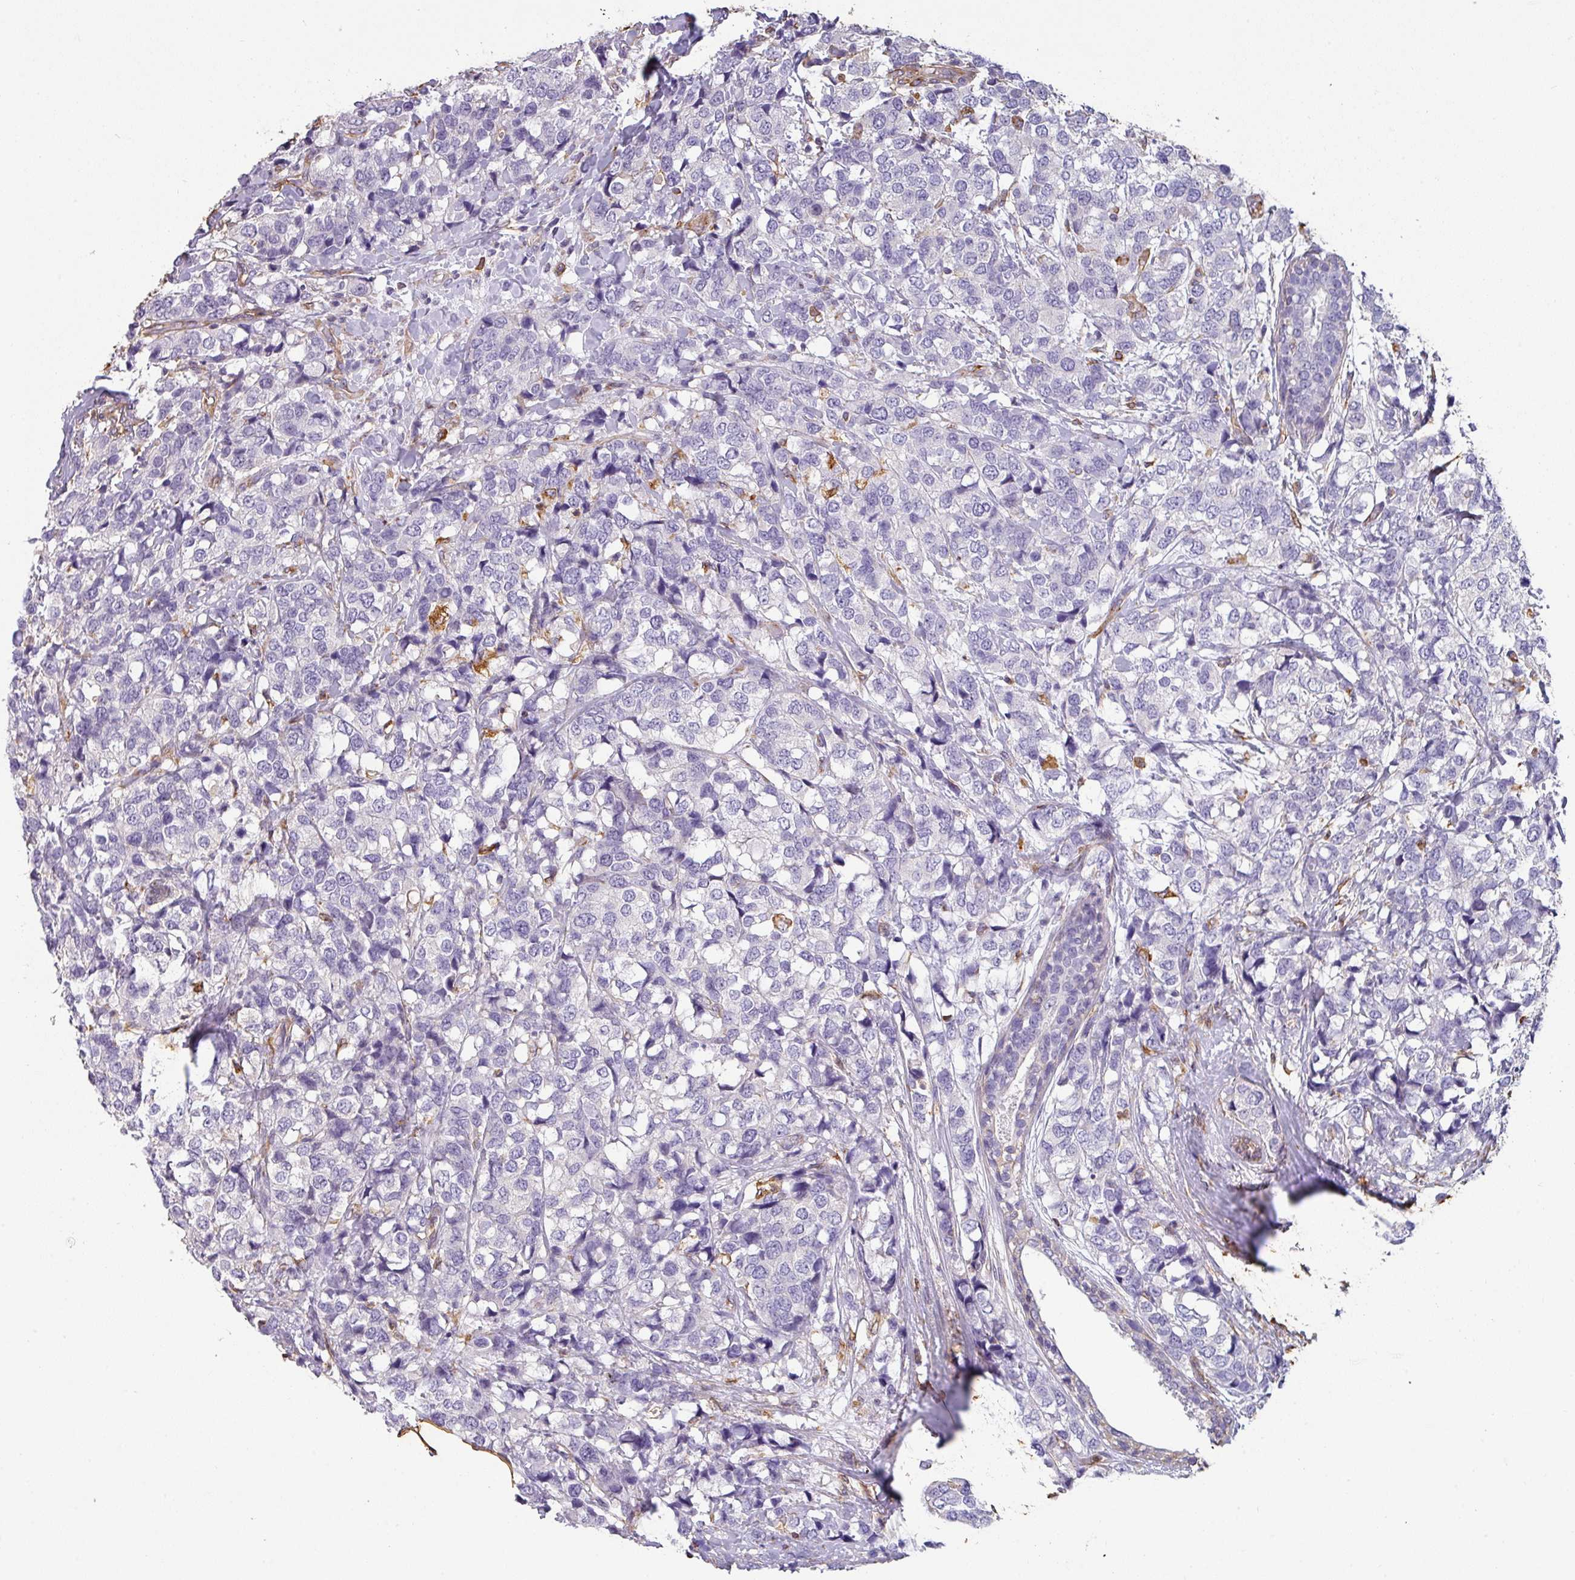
{"staining": {"intensity": "negative", "quantity": "none", "location": "none"}, "tissue": "breast cancer", "cell_type": "Tumor cells", "image_type": "cancer", "snomed": [{"axis": "morphology", "description": "Lobular carcinoma"}, {"axis": "topography", "description": "Breast"}], "caption": "A photomicrograph of human lobular carcinoma (breast) is negative for staining in tumor cells.", "gene": "ZNF280C", "patient": {"sex": "female", "age": 59}}